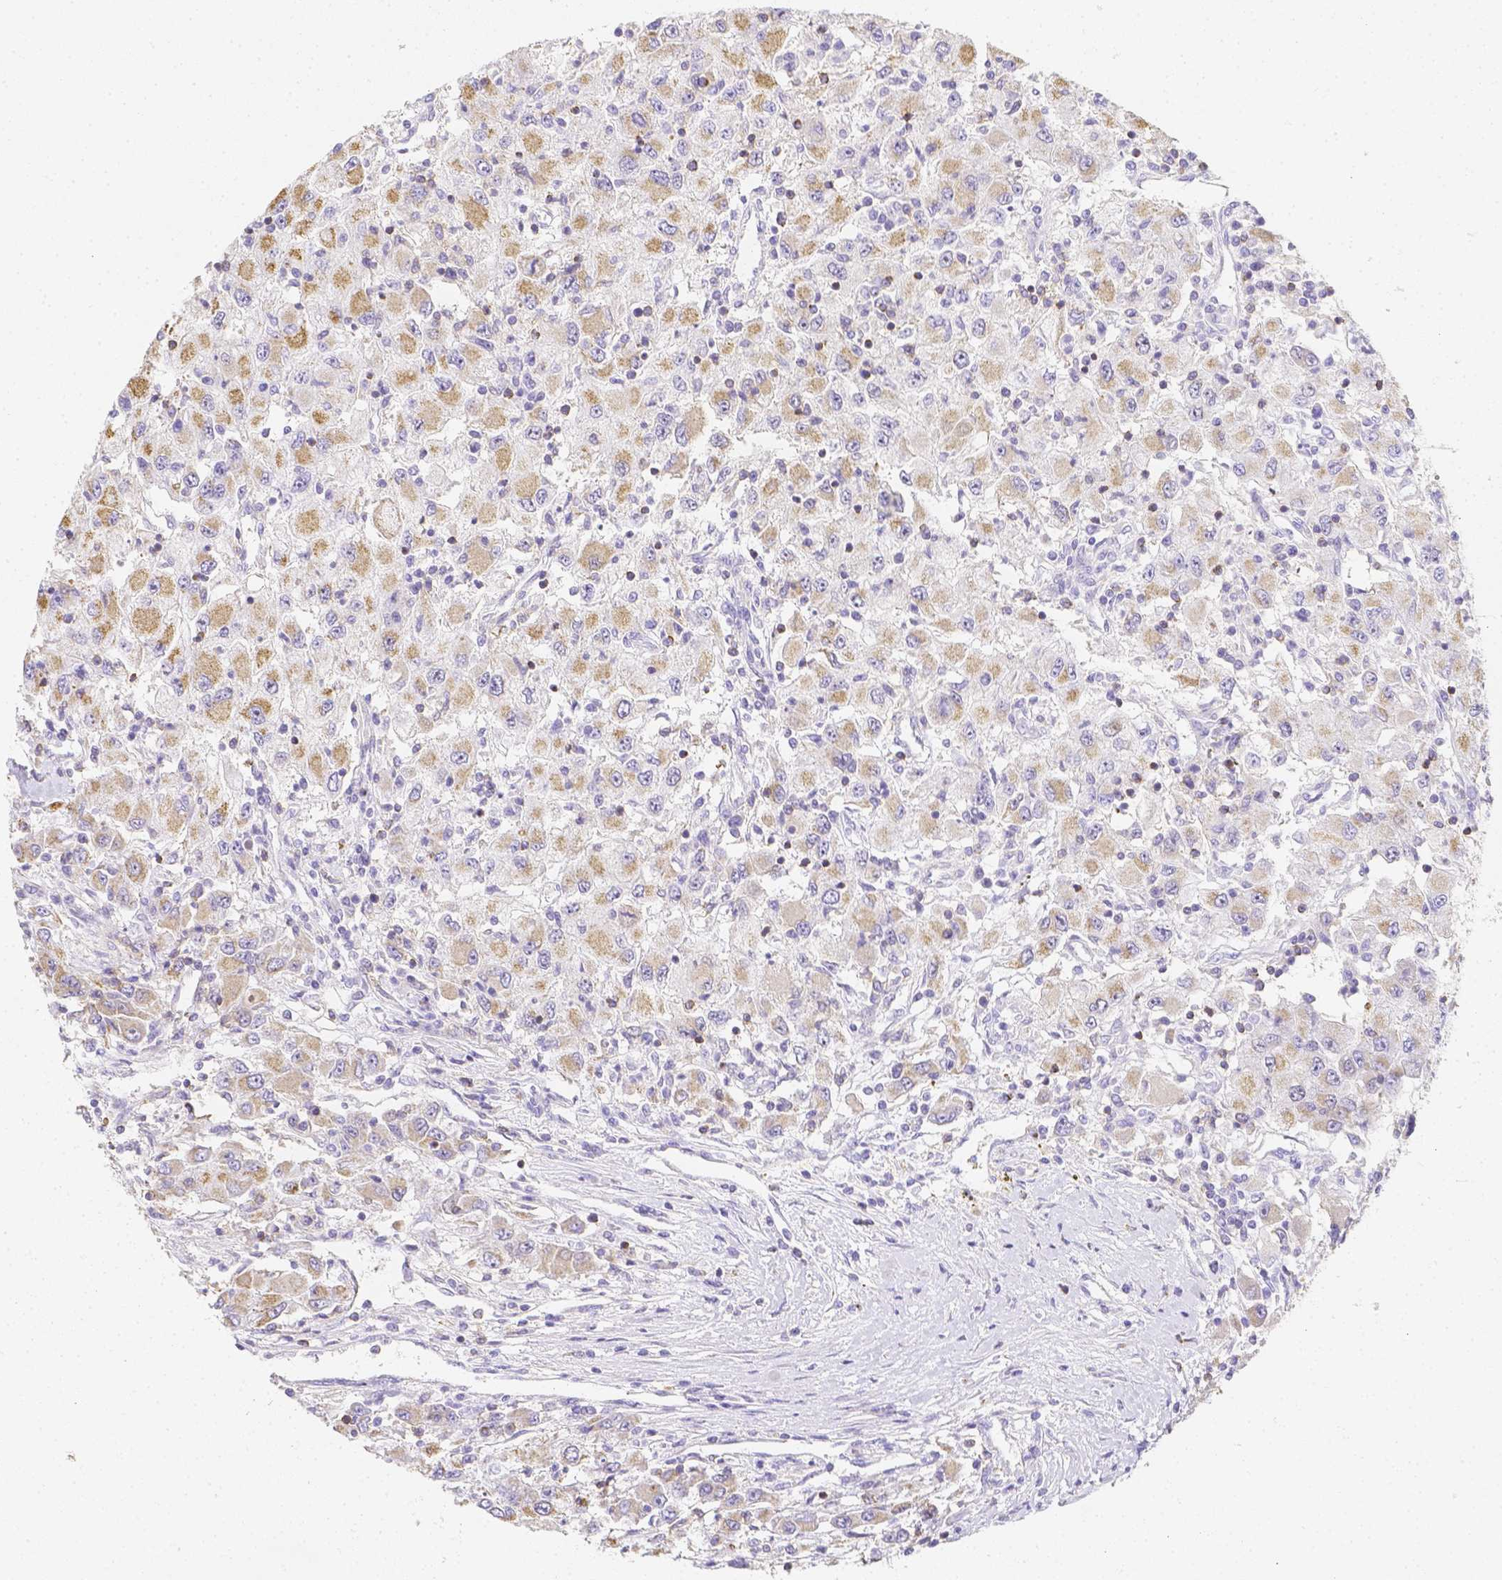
{"staining": {"intensity": "weak", "quantity": "25%-75%", "location": "cytoplasmic/membranous"}, "tissue": "renal cancer", "cell_type": "Tumor cells", "image_type": "cancer", "snomed": [{"axis": "morphology", "description": "Adenocarcinoma, NOS"}, {"axis": "topography", "description": "Kidney"}], "caption": "This photomicrograph reveals adenocarcinoma (renal) stained with immunohistochemistry (IHC) to label a protein in brown. The cytoplasmic/membranous of tumor cells show weak positivity for the protein. Nuclei are counter-stained blue.", "gene": "ASAH2", "patient": {"sex": "female", "age": 67}}